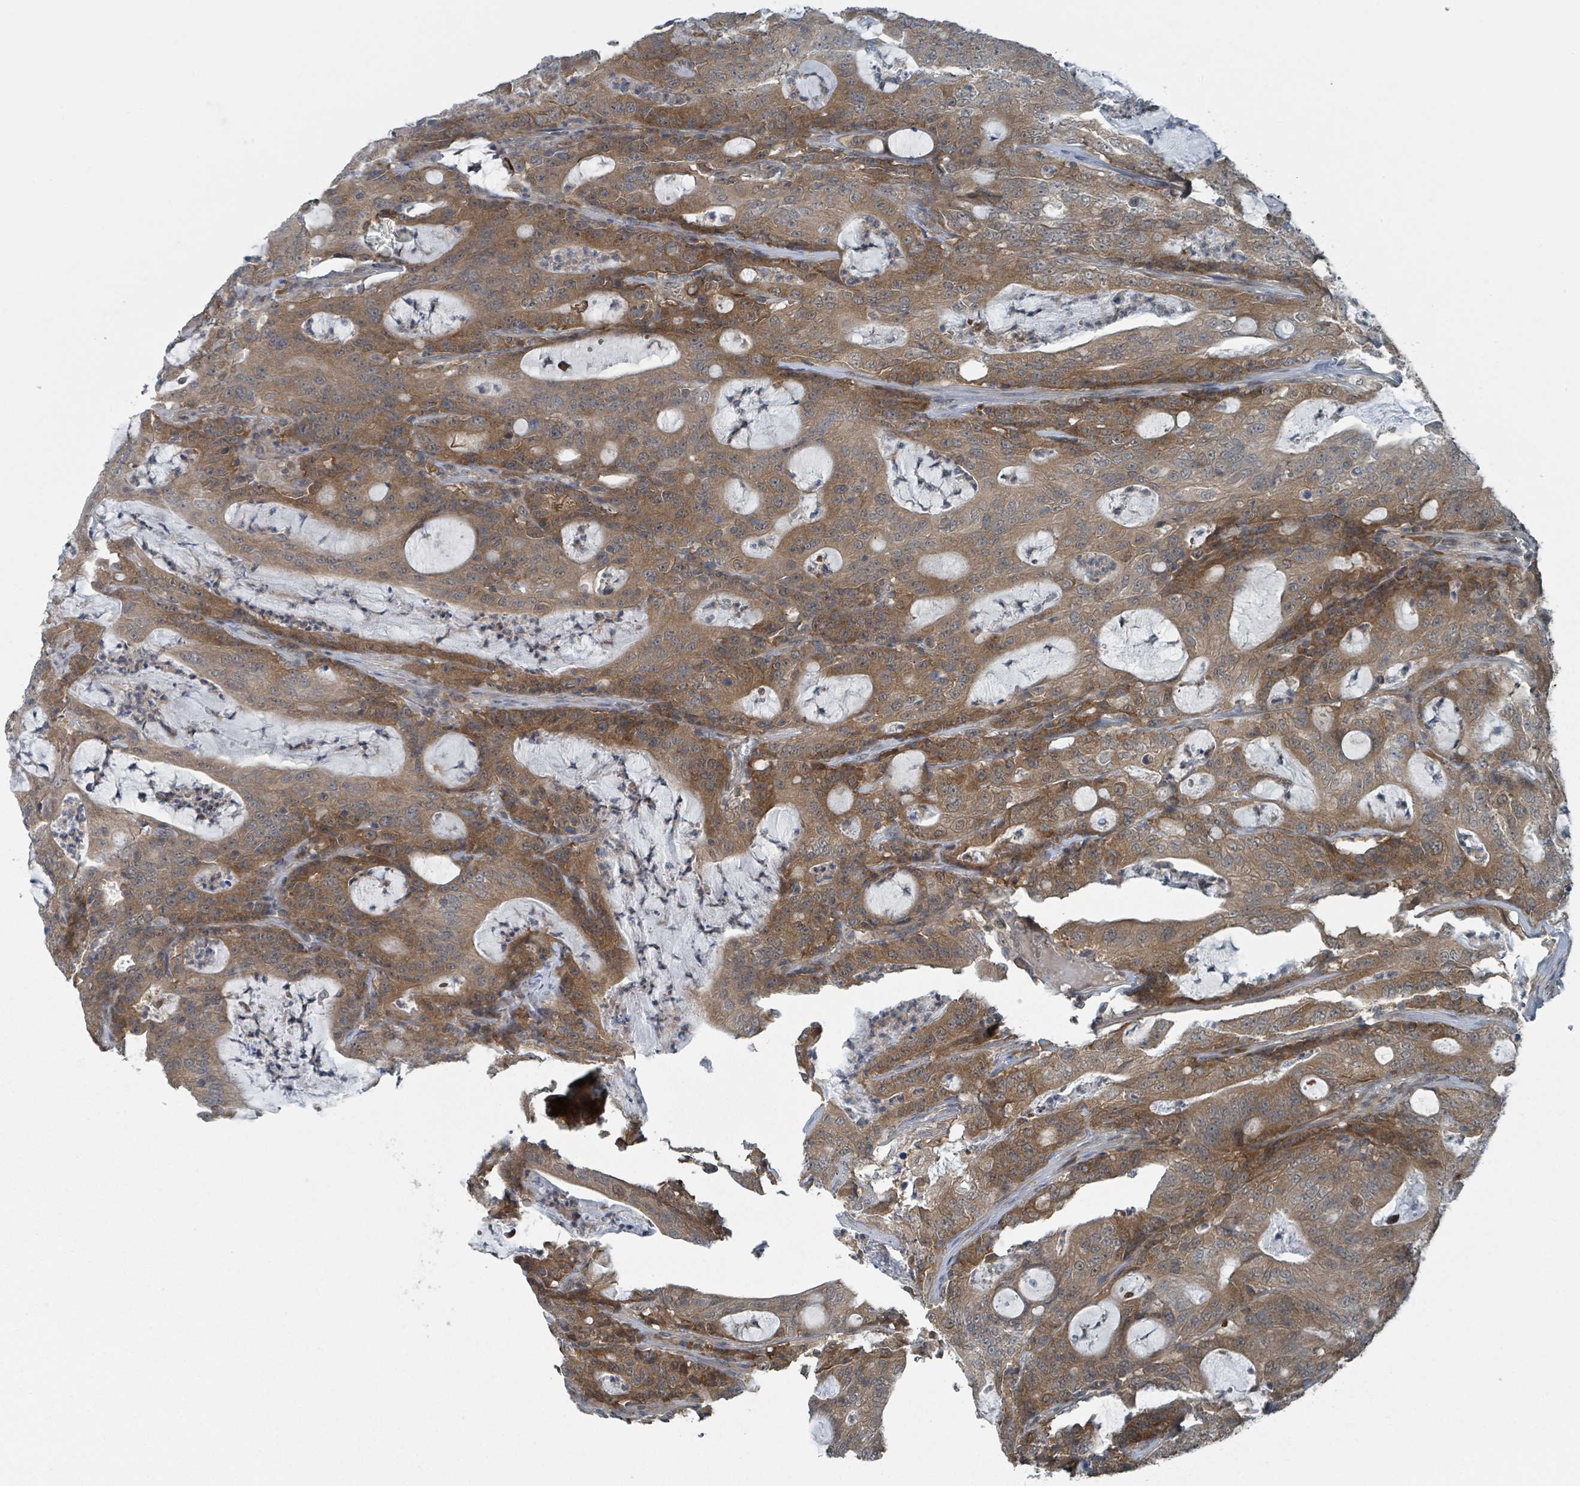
{"staining": {"intensity": "moderate", "quantity": ">75%", "location": "cytoplasmic/membranous"}, "tissue": "colorectal cancer", "cell_type": "Tumor cells", "image_type": "cancer", "snomed": [{"axis": "morphology", "description": "Adenocarcinoma, NOS"}, {"axis": "topography", "description": "Colon"}], "caption": "This micrograph demonstrates immunohistochemistry staining of colorectal cancer, with medium moderate cytoplasmic/membranous expression in approximately >75% of tumor cells.", "gene": "GOLGA7", "patient": {"sex": "male", "age": 83}}